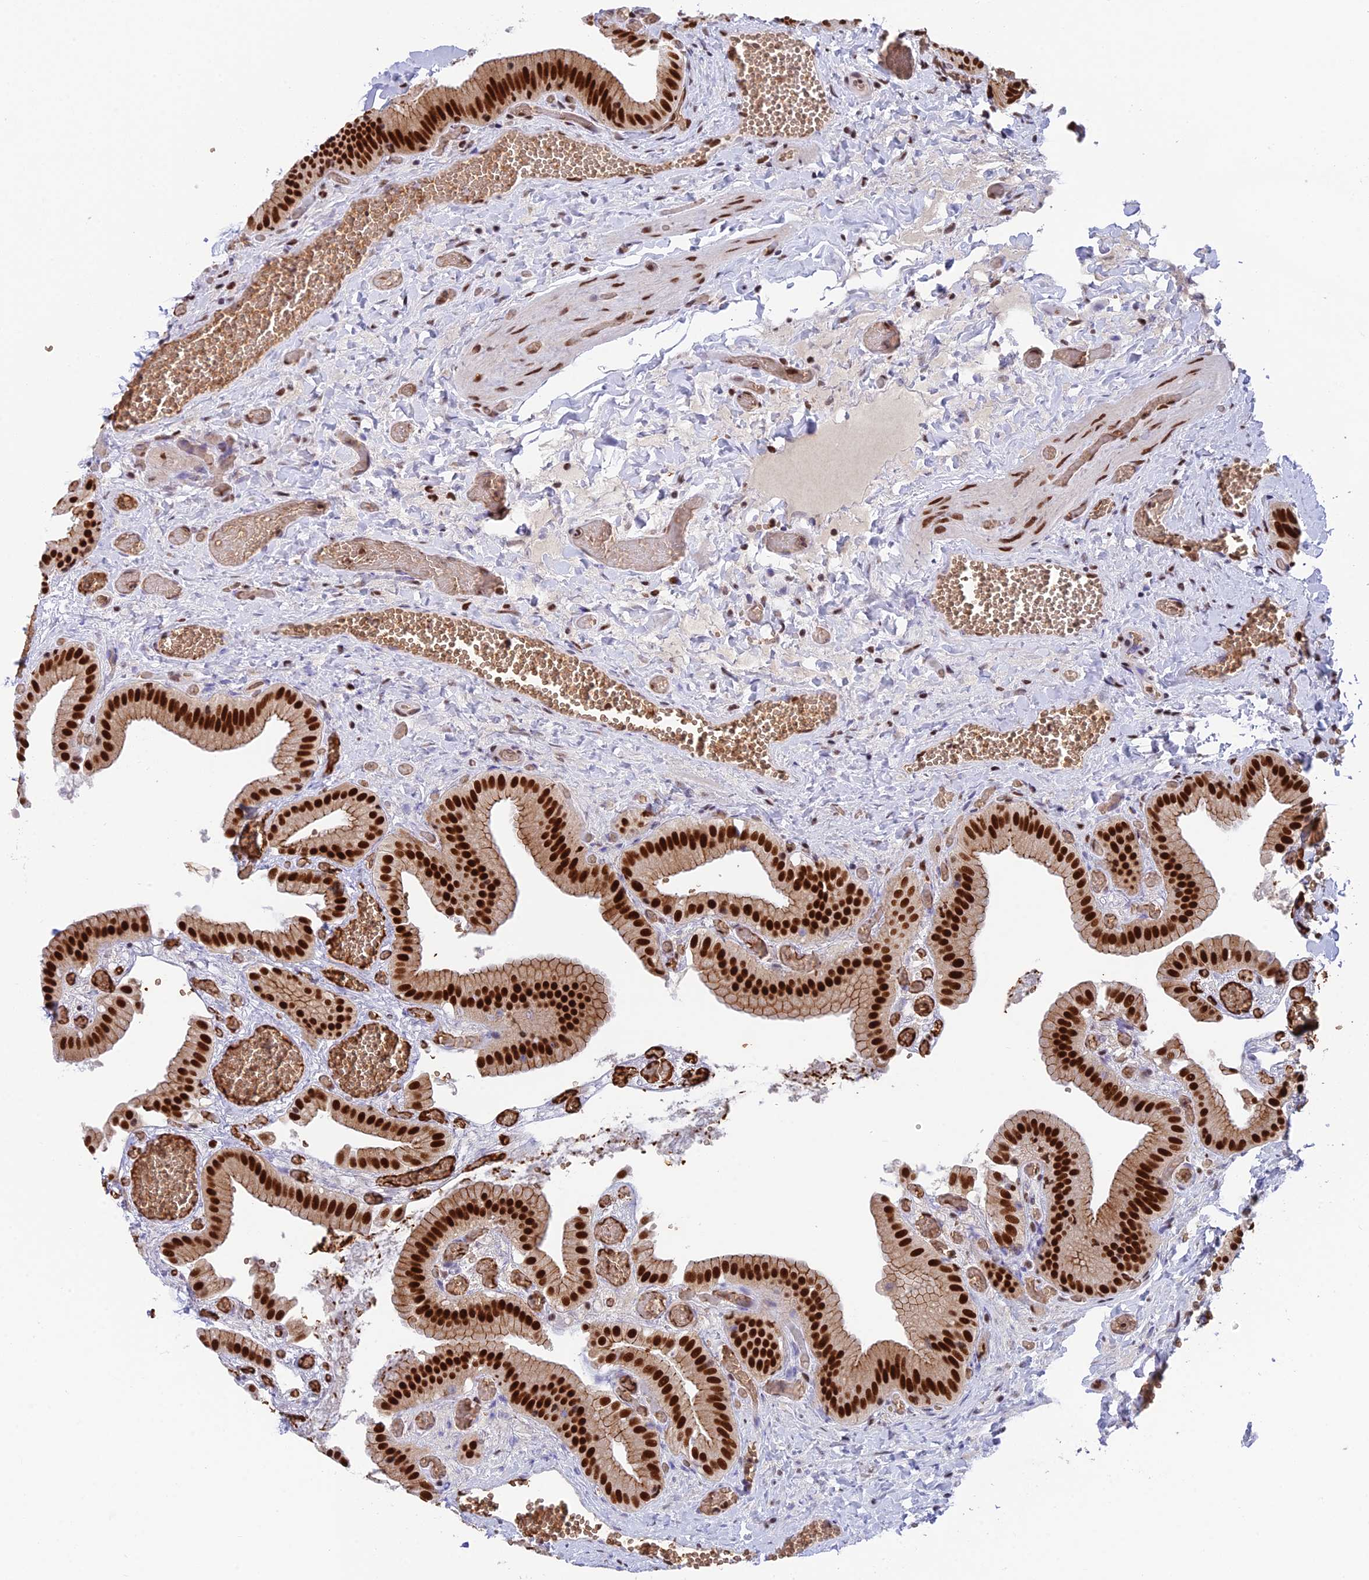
{"staining": {"intensity": "strong", "quantity": ">75%", "location": "nuclear"}, "tissue": "gallbladder", "cell_type": "Glandular cells", "image_type": "normal", "snomed": [{"axis": "morphology", "description": "Normal tissue, NOS"}, {"axis": "topography", "description": "Gallbladder"}], "caption": "Immunohistochemistry image of normal gallbladder: gallbladder stained using immunohistochemistry (IHC) shows high levels of strong protein expression localized specifically in the nuclear of glandular cells, appearing as a nuclear brown color.", "gene": "EEF1AKMT3", "patient": {"sex": "female", "age": 64}}